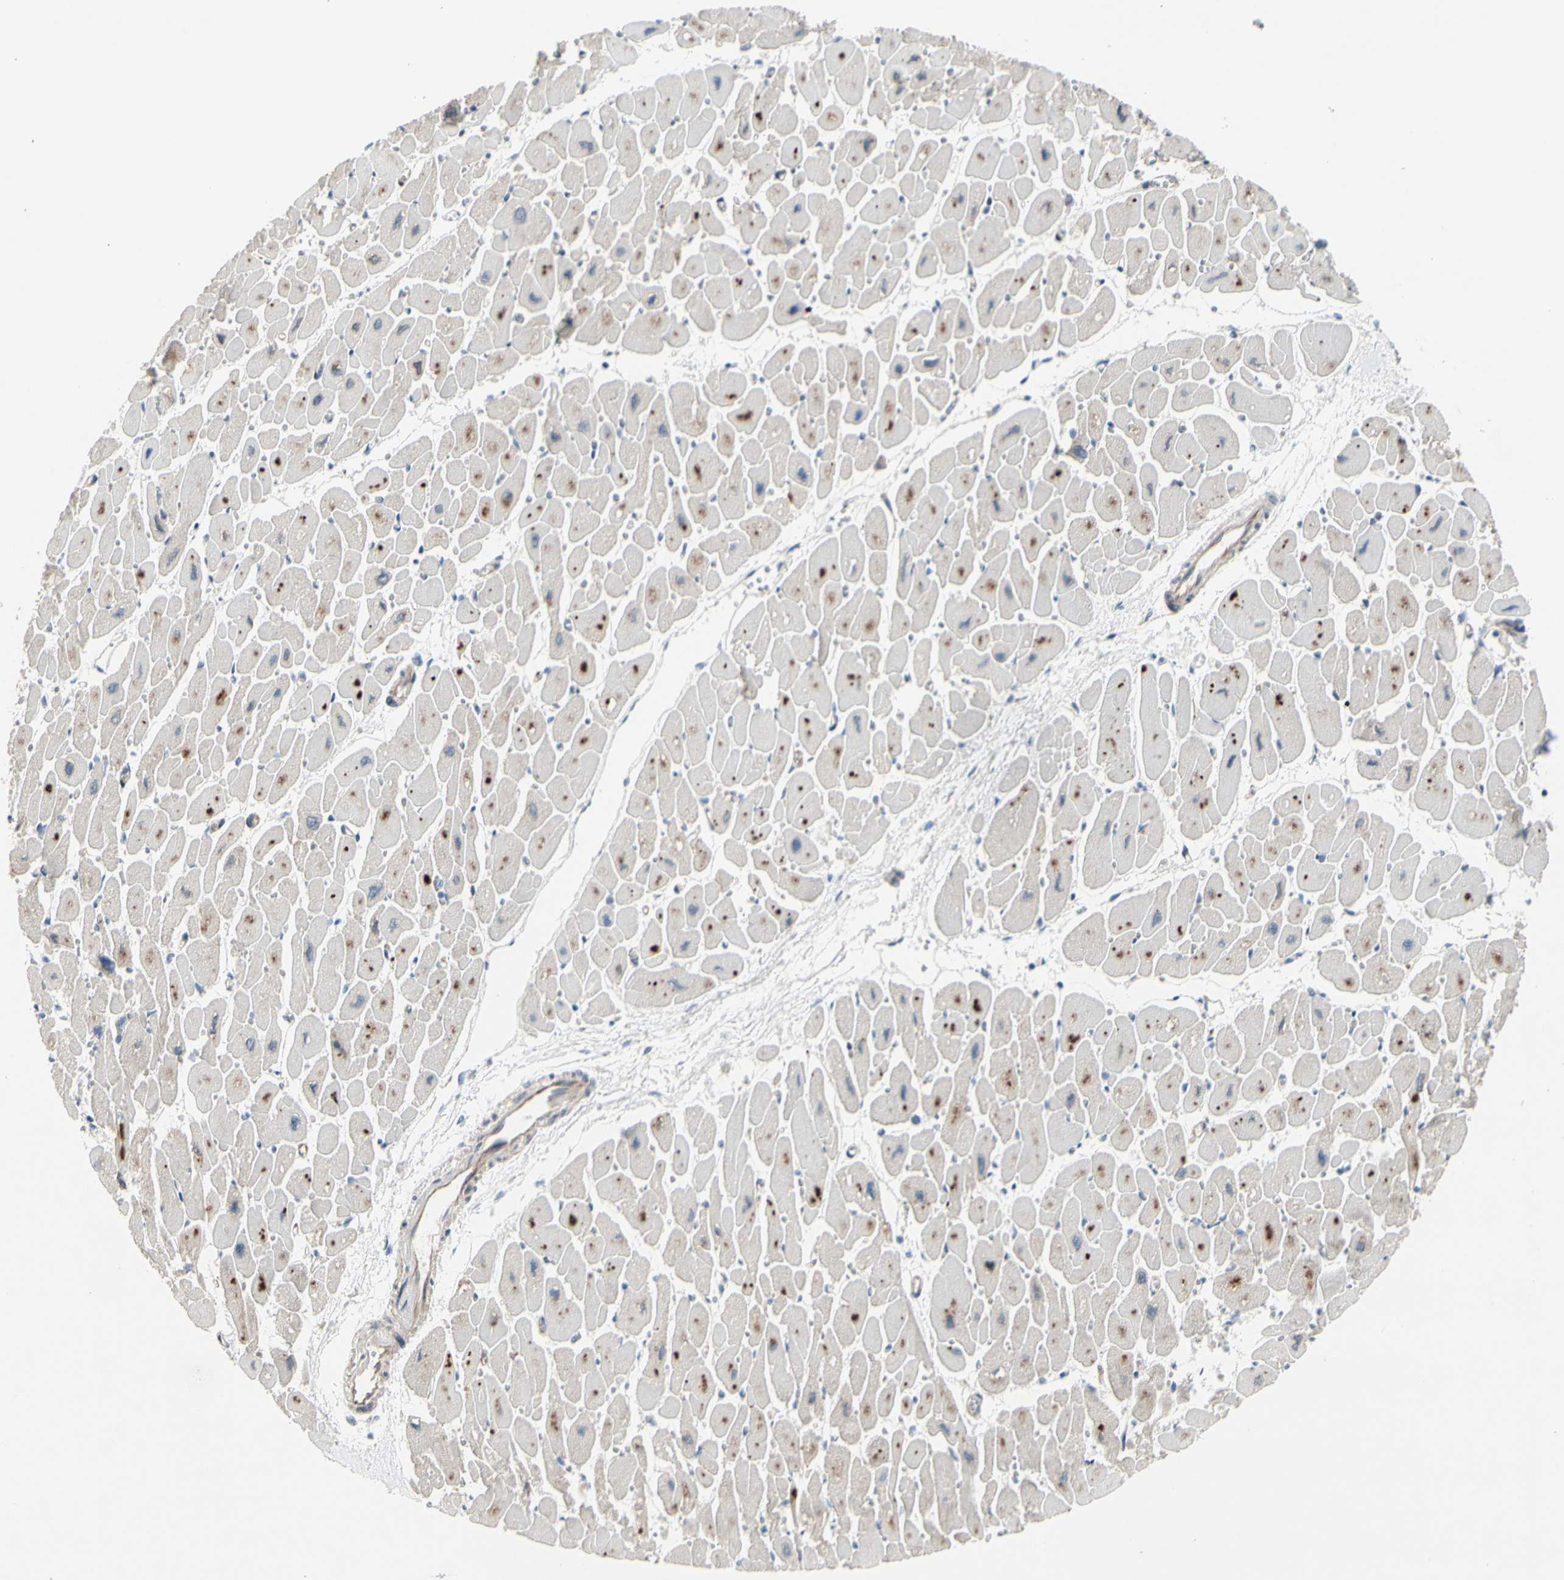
{"staining": {"intensity": "moderate", "quantity": "25%-75%", "location": "cytoplasmic/membranous"}, "tissue": "heart muscle", "cell_type": "Cardiomyocytes", "image_type": "normal", "snomed": [{"axis": "morphology", "description": "Normal tissue, NOS"}, {"axis": "topography", "description": "Heart"}], "caption": "Immunohistochemistry (IHC) of unremarkable heart muscle displays medium levels of moderate cytoplasmic/membranous positivity in approximately 25%-75% of cardiomyocytes.", "gene": "MAP2", "patient": {"sex": "female", "age": 54}}